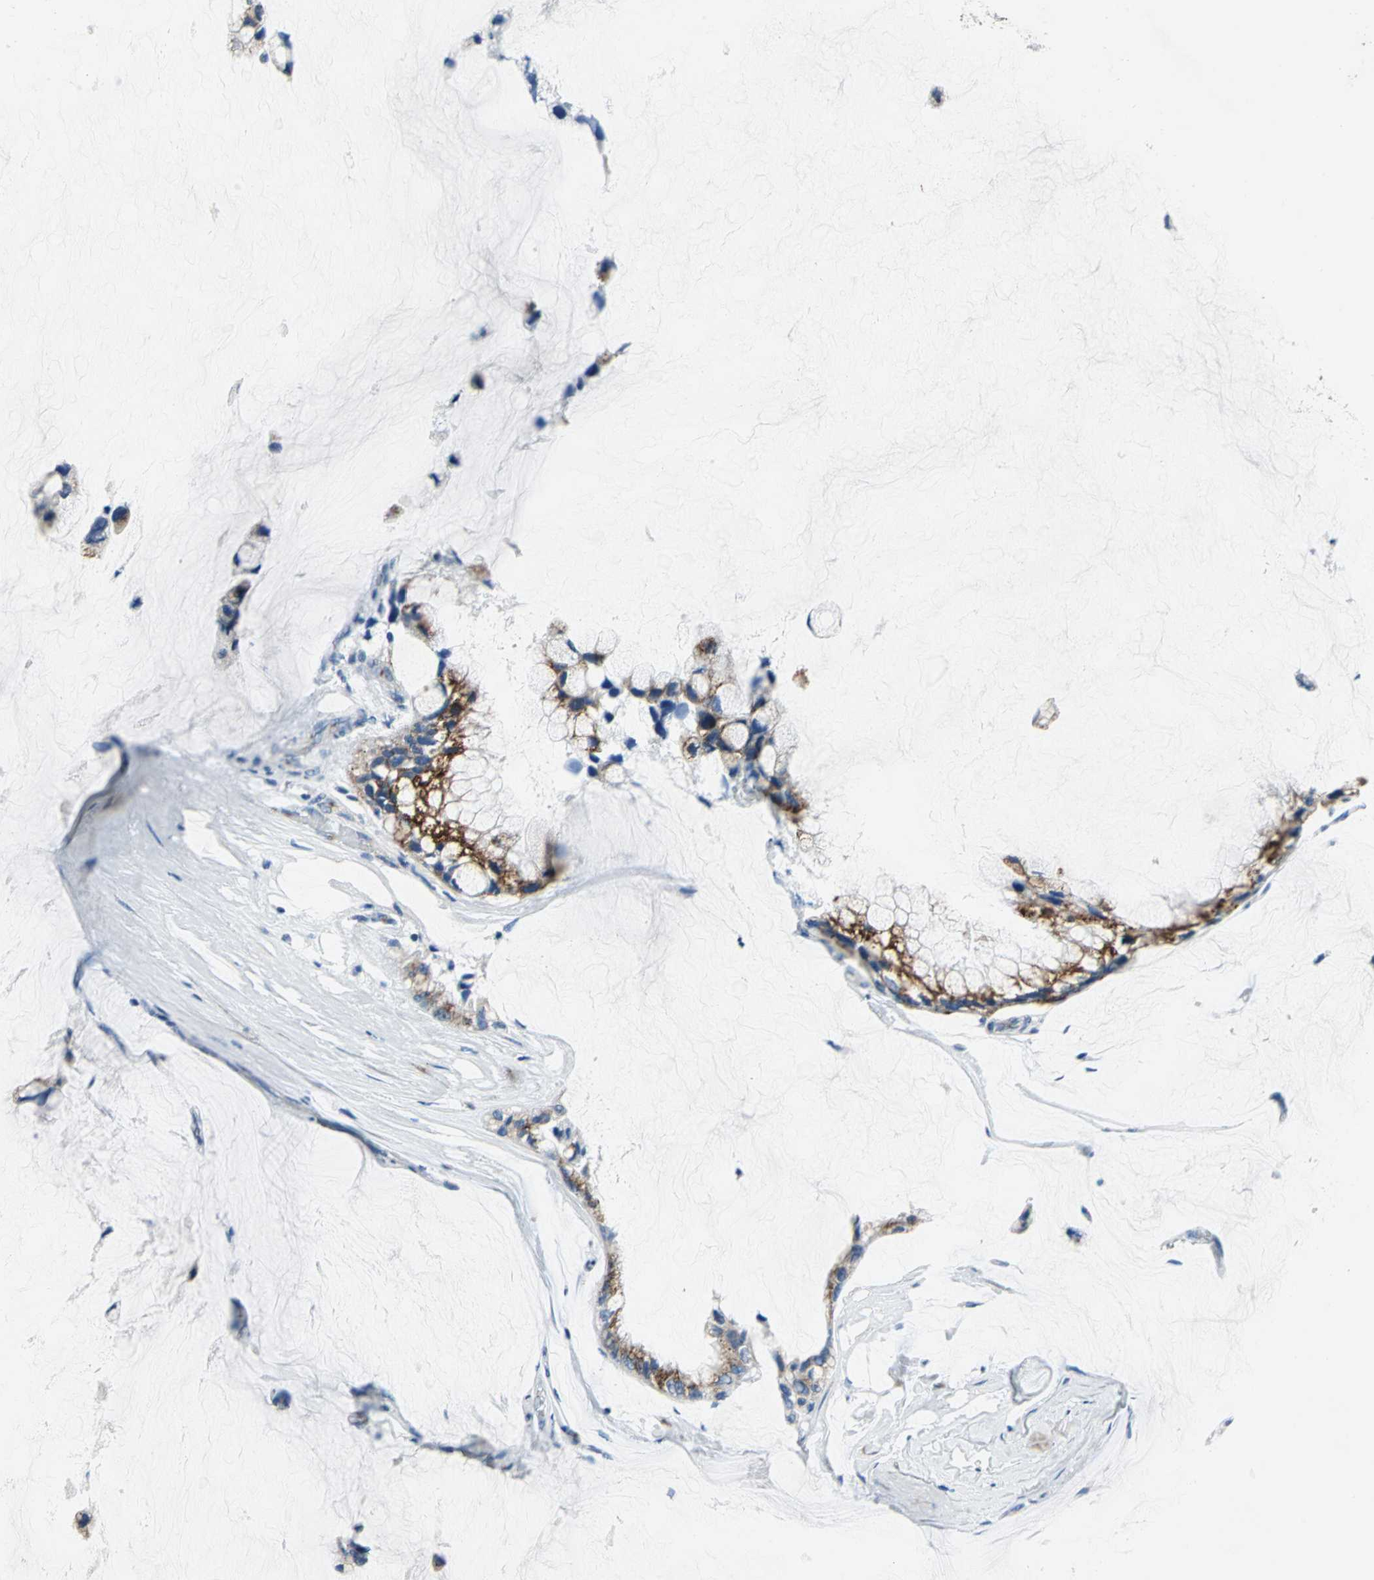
{"staining": {"intensity": "strong", "quantity": "25%-75%", "location": "cytoplasmic/membranous"}, "tissue": "ovarian cancer", "cell_type": "Tumor cells", "image_type": "cancer", "snomed": [{"axis": "morphology", "description": "Cystadenocarcinoma, mucinous, NOS"}, {"axis": "topography", "description": "Ovary"}], "caption": "High-magnification brightfield microscopy of ovarian mucinous cystadenocarcinoma stained with DAB (brown) and counterstained with hematoxylin (blue). tumor cells exhibit strong cytoplasmic/membranous expression is seen in approximately25%-75% of cells.", "gene": "GPR3", "patient": {"sex": "female", "age": 39}}